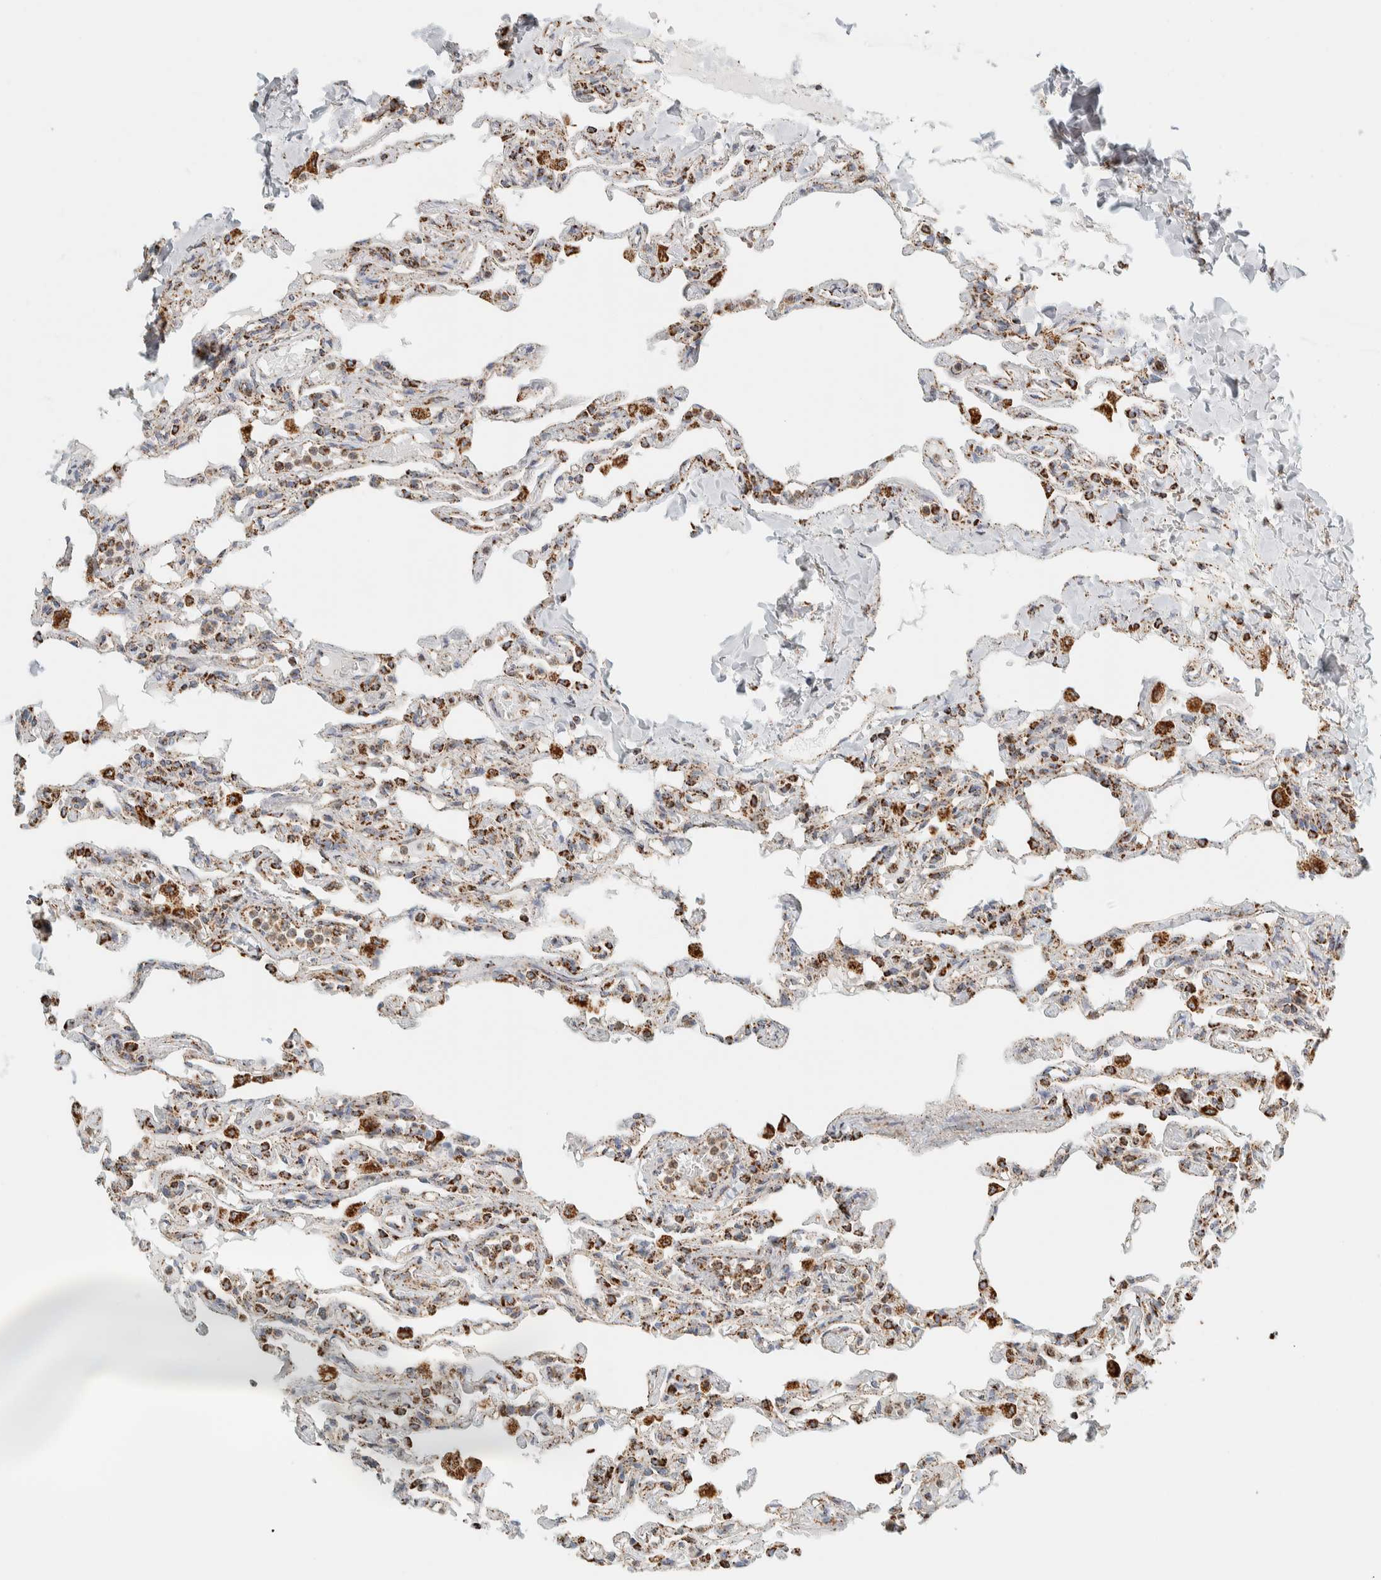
{"staining": {"intensity": "moderate", "quantity": ">75%", "location": "cytoplasmic/membranous"}, "tissue": "lung", "cell_type": "Alveolar cells", "image_type": "normal", "snomed": [{"axis": "morphology", "description": "Normal tissue, NOS"}, {"axis": "topography", "description": "Lung"}], "caption": "Immunohistochemistry (IHC) of unremarkable lung shows medium levels of moderate cytoplasmic/membranous positivity in about >75% of alveolar cells. The staining was performed using DAB, with brown indicating positive protein expression. Nuclei are stained blue with hematoxylin.", "gene": "ZNF454", "patient": {"sex": "male", "age": 21}}